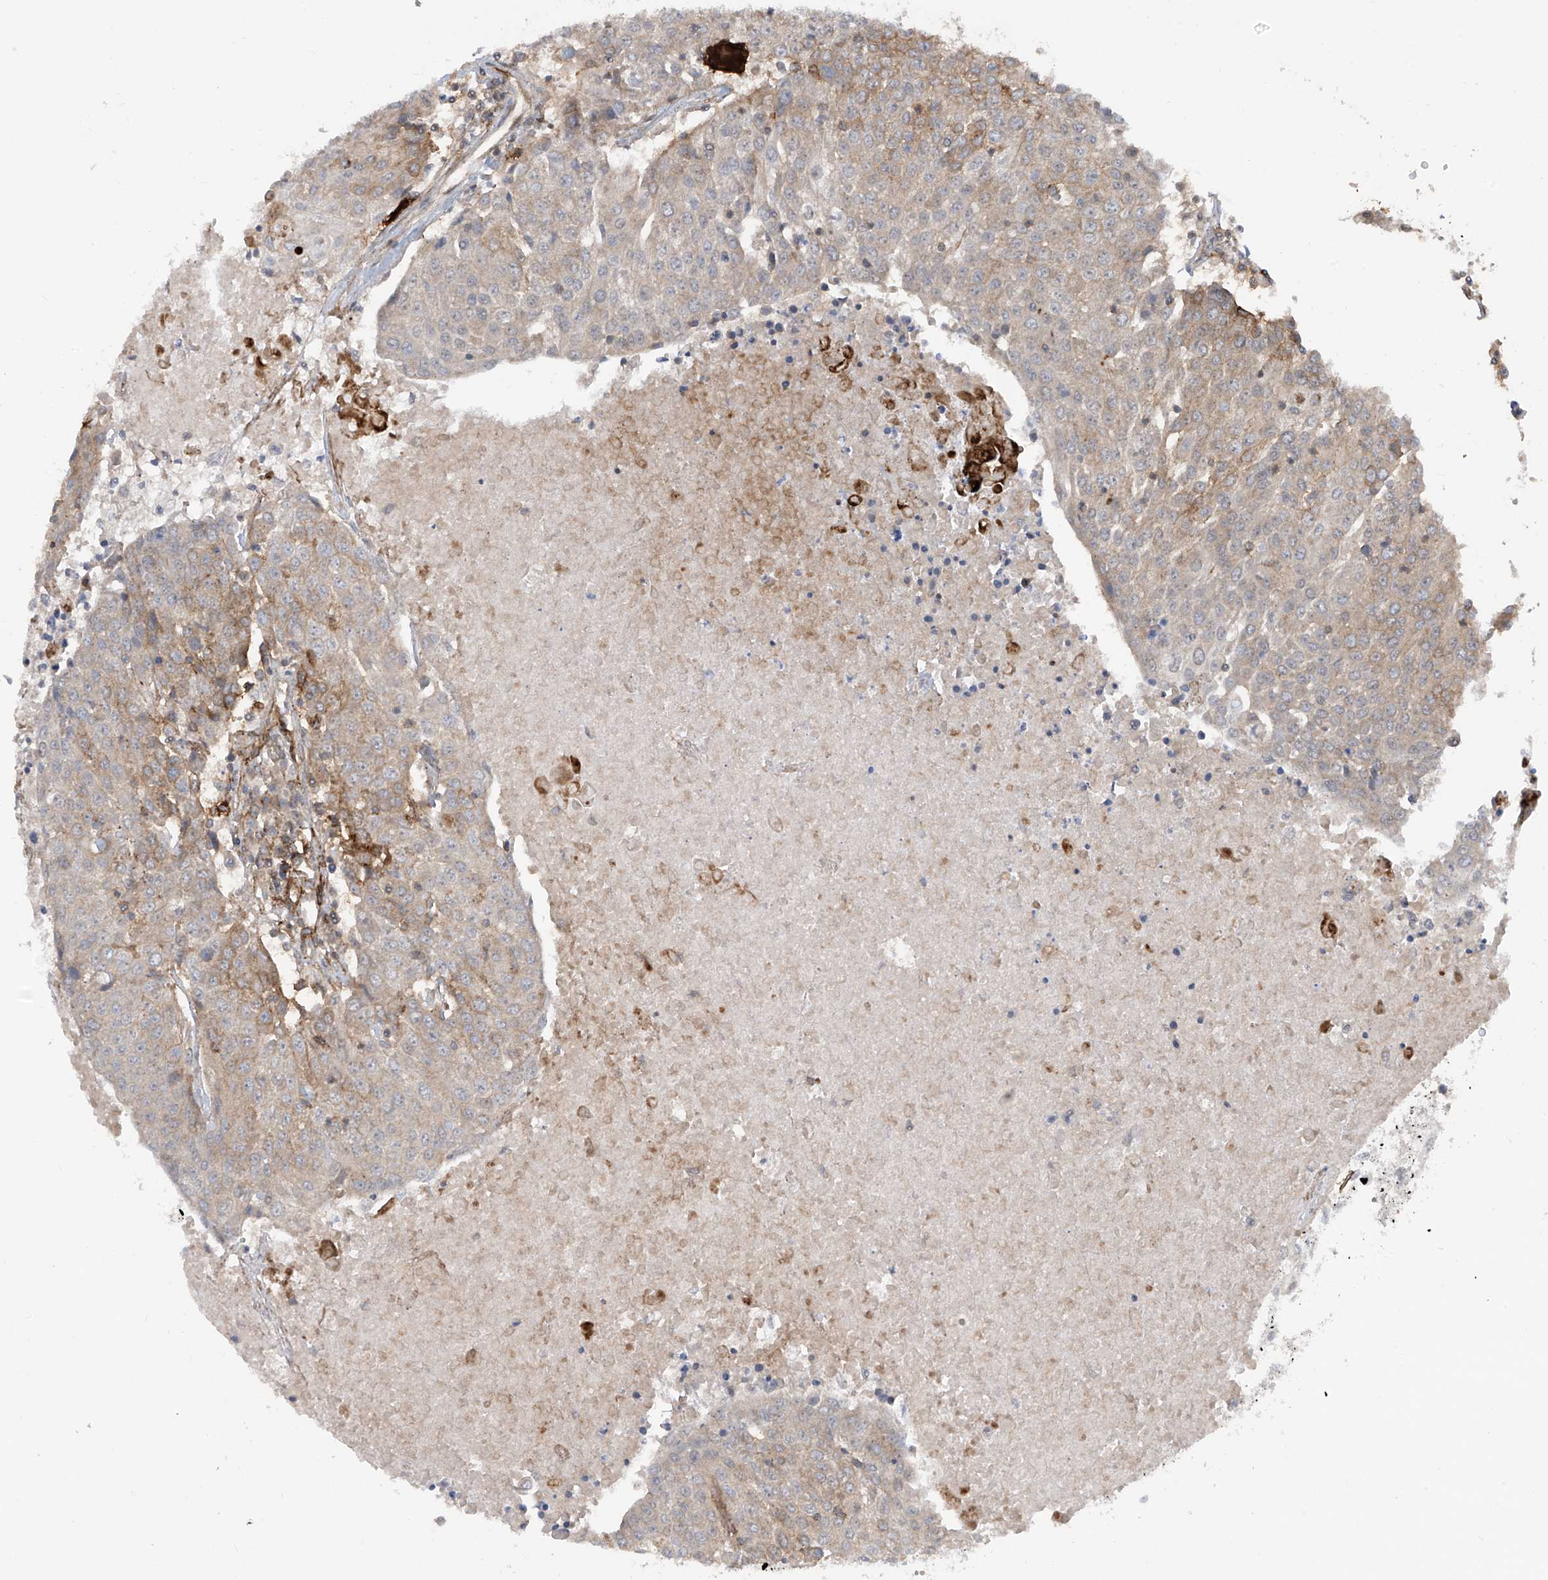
{"staining": {"intensity": "moderate", "quantity": "25%-75%", "location": "cytoplasmic/membranous"}, "tissue": "urothelial cancer", "cell_type": "Tumor cells", "image_type": "cancer", "snomed": [{"axis": "morphology", "description": "Urothelial carcinoma, High grade"}, {"axis": "topography", "description": "Urinary bladder"}], "caption": "High-power microscopy captured an immunohistochemistry (IHC) photomicrograph of urothelial cancer, revealing moderate cytoplasmic/membranous positivity in approximately 25%-75% of tumor cells. (DAB (3,3'-diaminobenzidine) IHC with brightfield microscopy, high magnification).", "gene": "LAGE3", "patient": {"sex": "female", "age": 85}}